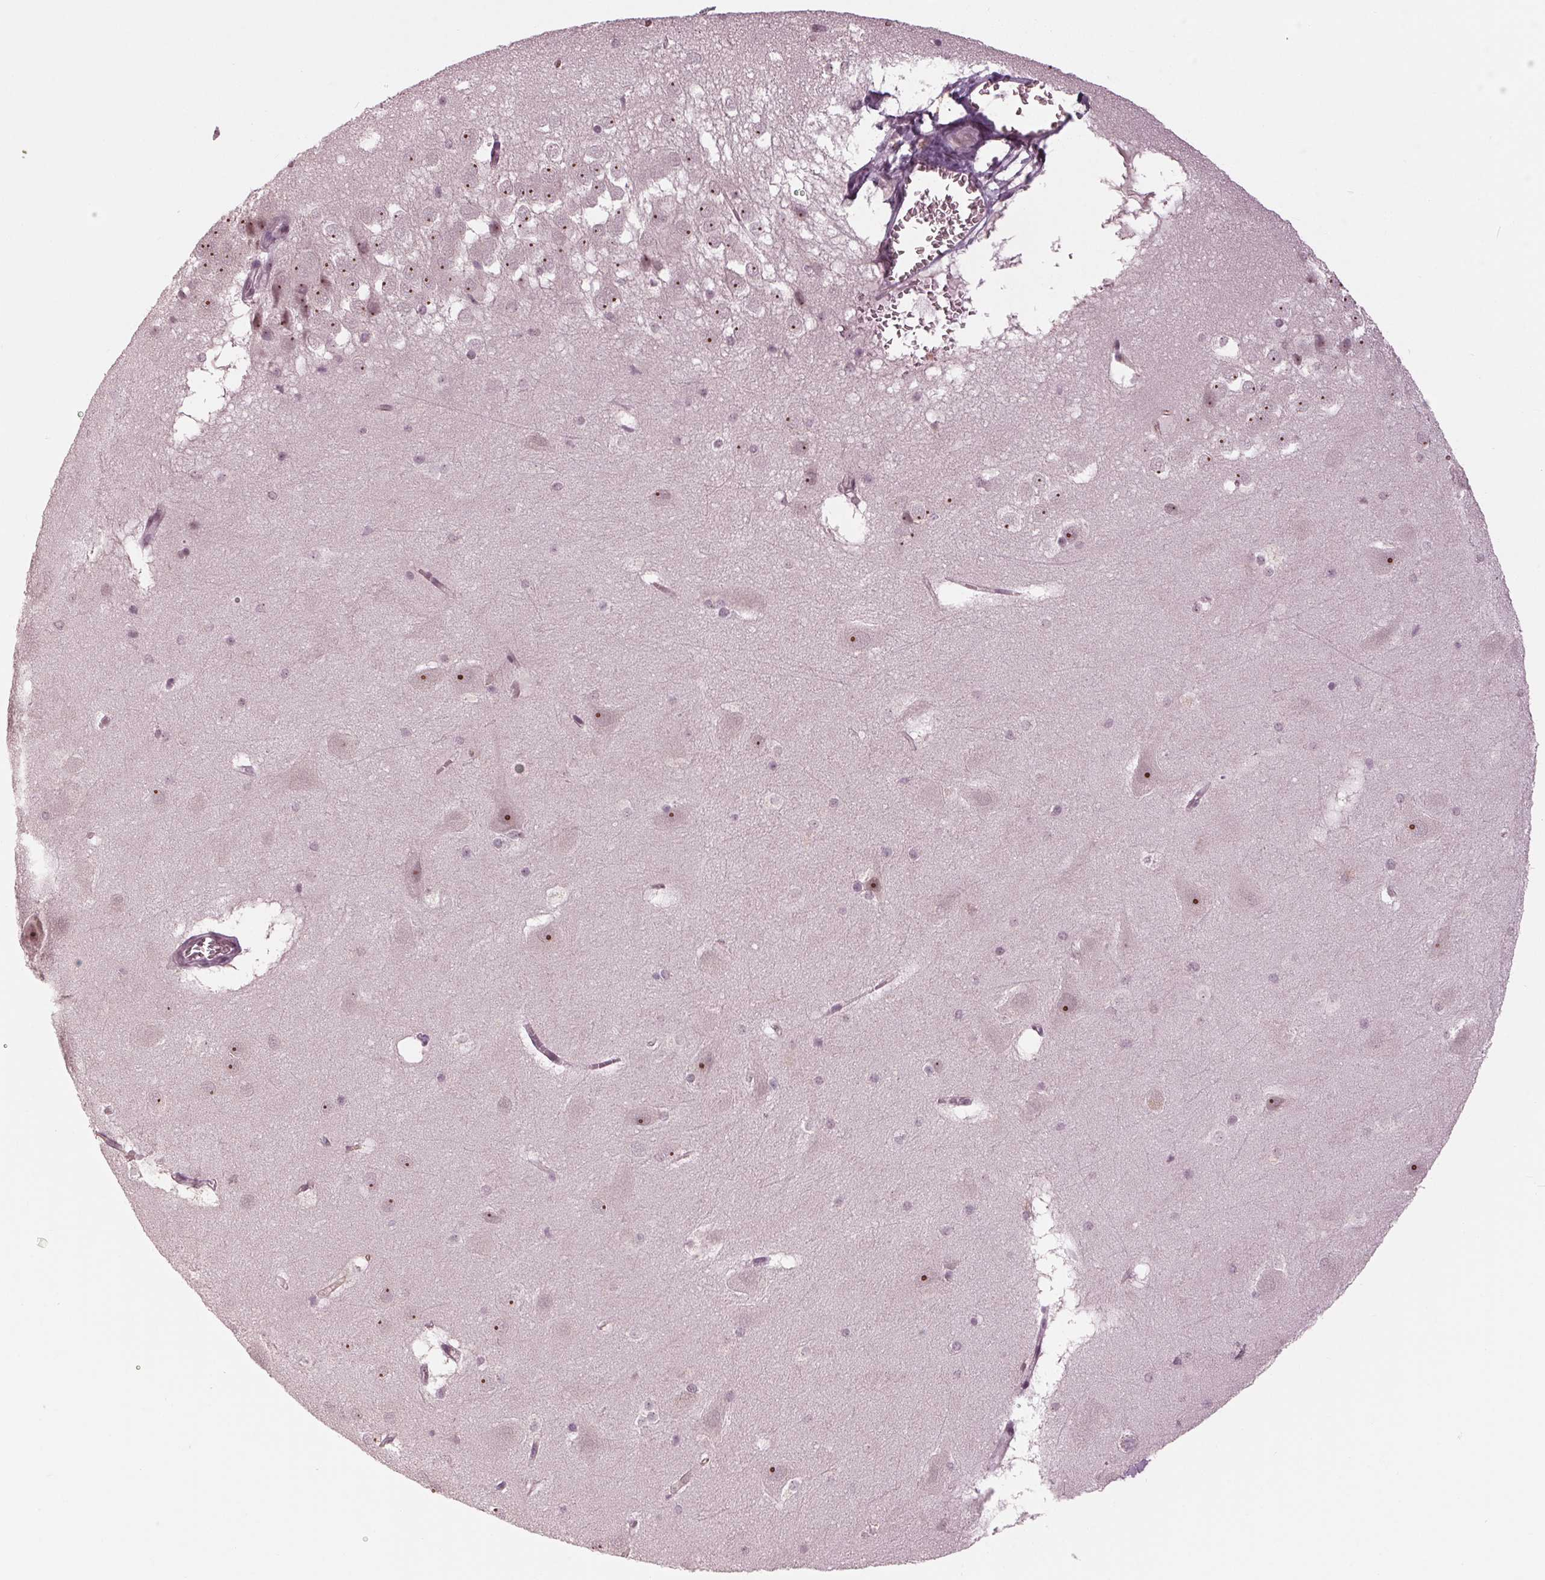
{"staining": {"intensity": "weak", "quantity": "<25%", "location": "nuclear"}, "tissue": "hippocampus", "cell_type": "Glial cells", "image_type": "normal", "snomed": [{"axis": "morphology", "description": "Normal tissue, NOS"}, {"axis": "topography", "description": "Hippocampus"}], "caption": "The image shows no significant expression in glial cells of hippocampus.", "gene": "SLX4", "patient": {"sex": "male", "age": 45}}